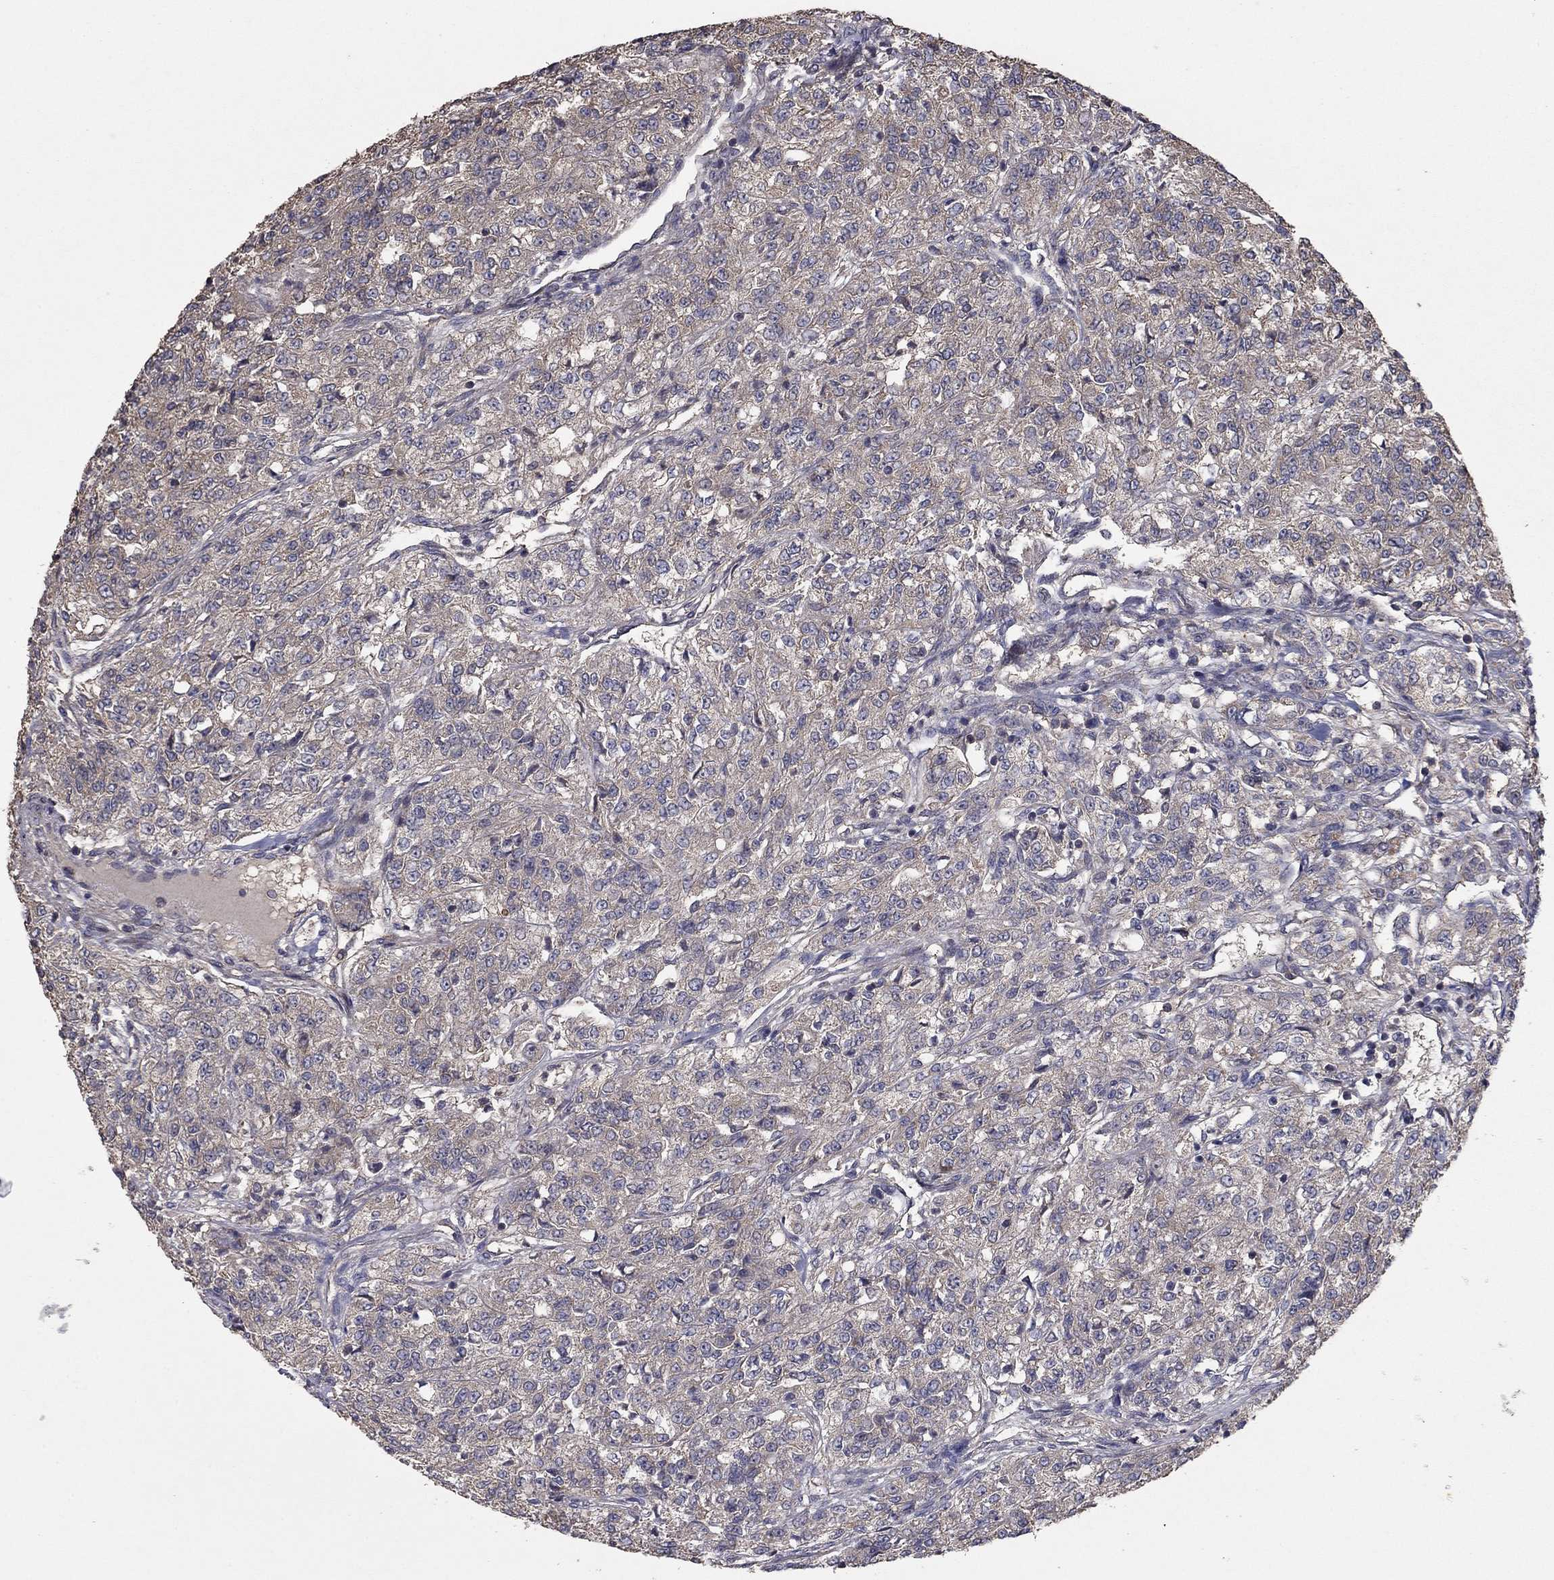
{"staining": {"intensity": "negative", "quantity": "none", "location": "none"}, "tissue": "renal cancer", "cell_type": "Tumor cells", "image_type": "cancer", "snomed": [{"axis": "morphology", "description": "Adenocarcinoma, NOS"}, {"axis": "topography", "description": "Kidney"}], "caption": "Tumor cells are negative for brown protein staining in renal adenocarcinoma.", "gene": "FLT4", "patient": {"sex": "female", "age": 63}}